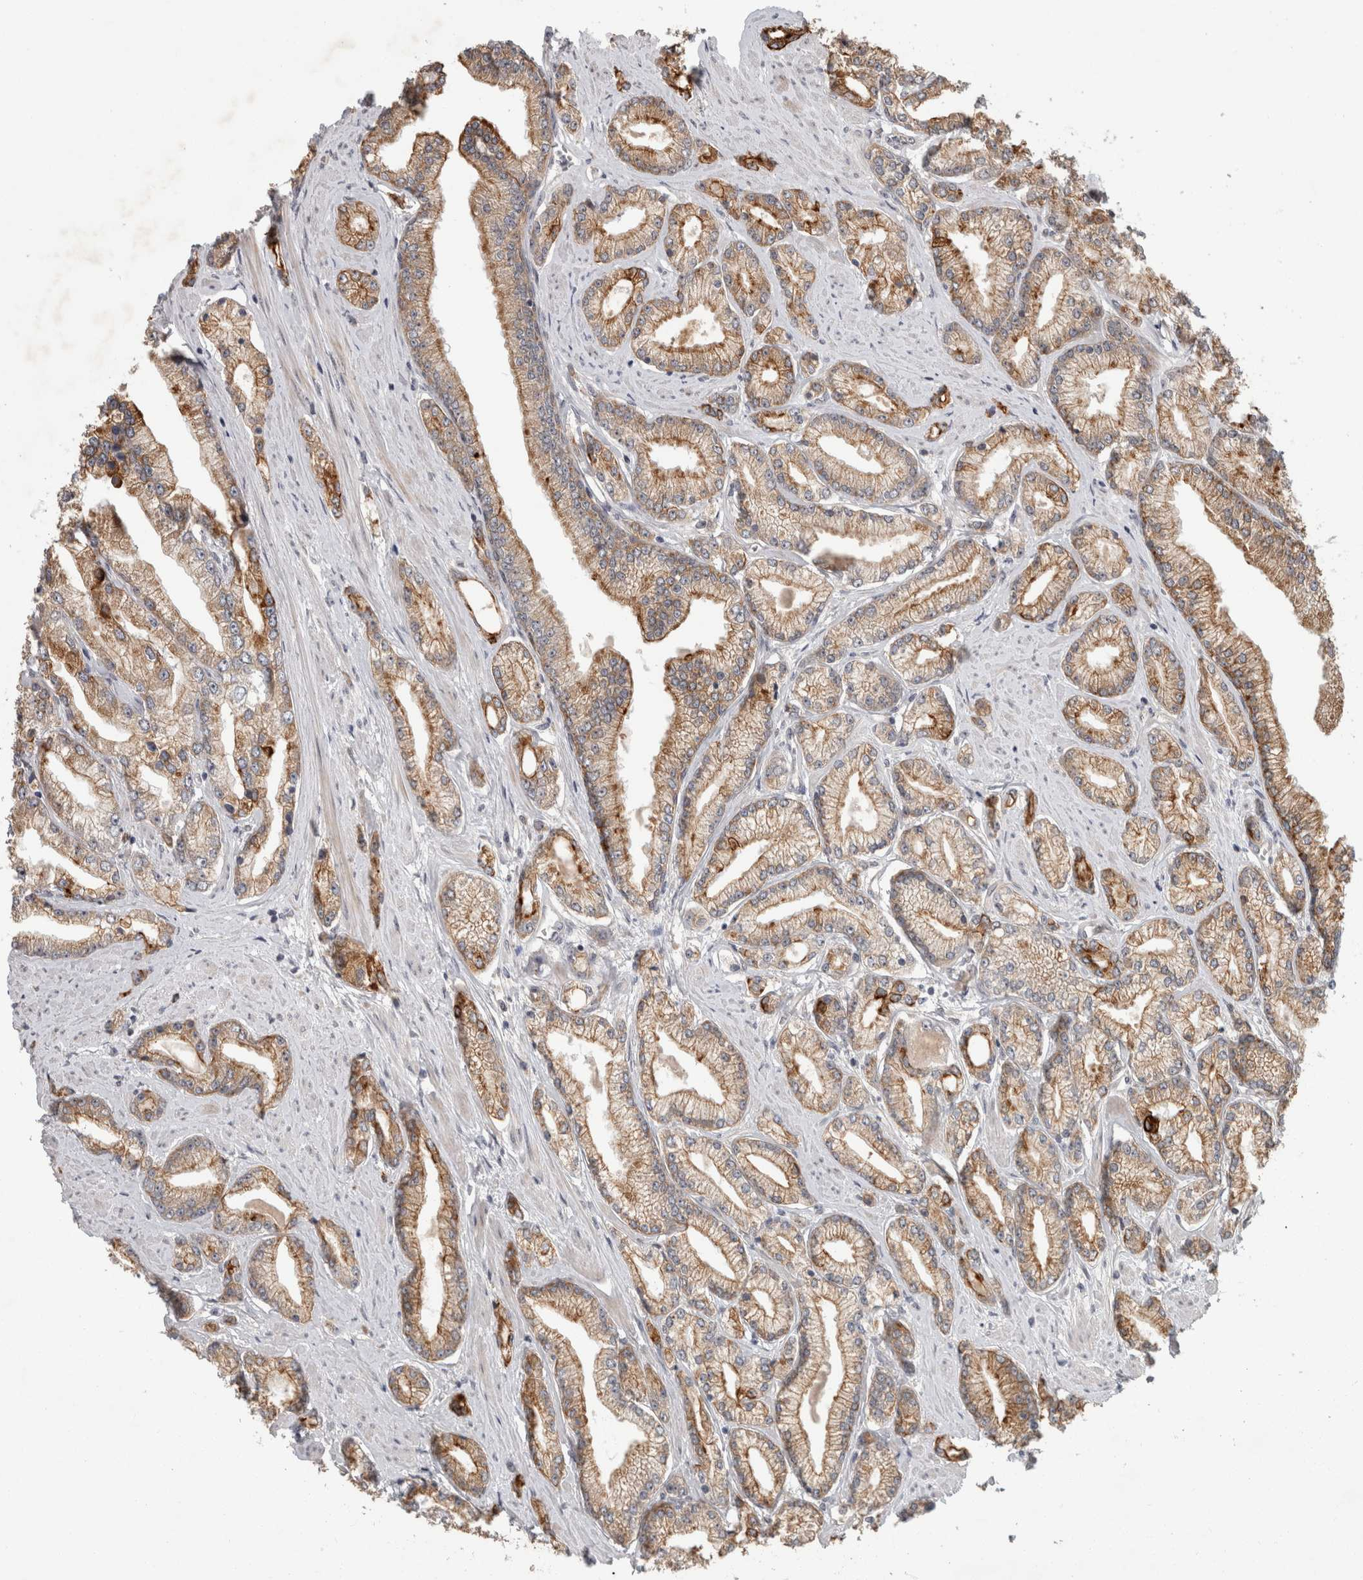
{"staining": {"intensity": "moderate", "quantity": ">75%", "location": "cytoplasmic/membranous"}, "tissue": "prostate cancer", "cell_type": "Tumor cells", "image_type": "cancer", "snomed": [{"axis": "morphology", "description": "Adenocarcinoma, Low grade"}, {"axis": "topography", "description": "Prostate"}], "caption": "Prostate cancer tissue shows moderate cytoplasmic/membranous staining in about >75% of tumor cells, visualized by immunohistochemistry. The protein is stained brown, and the nuclei are stained in blue (DAB IHC with brightfield microscopy, high magnification).", "gene": "CRISPLD1", "patient": {"sex": "male", "age": 62}}